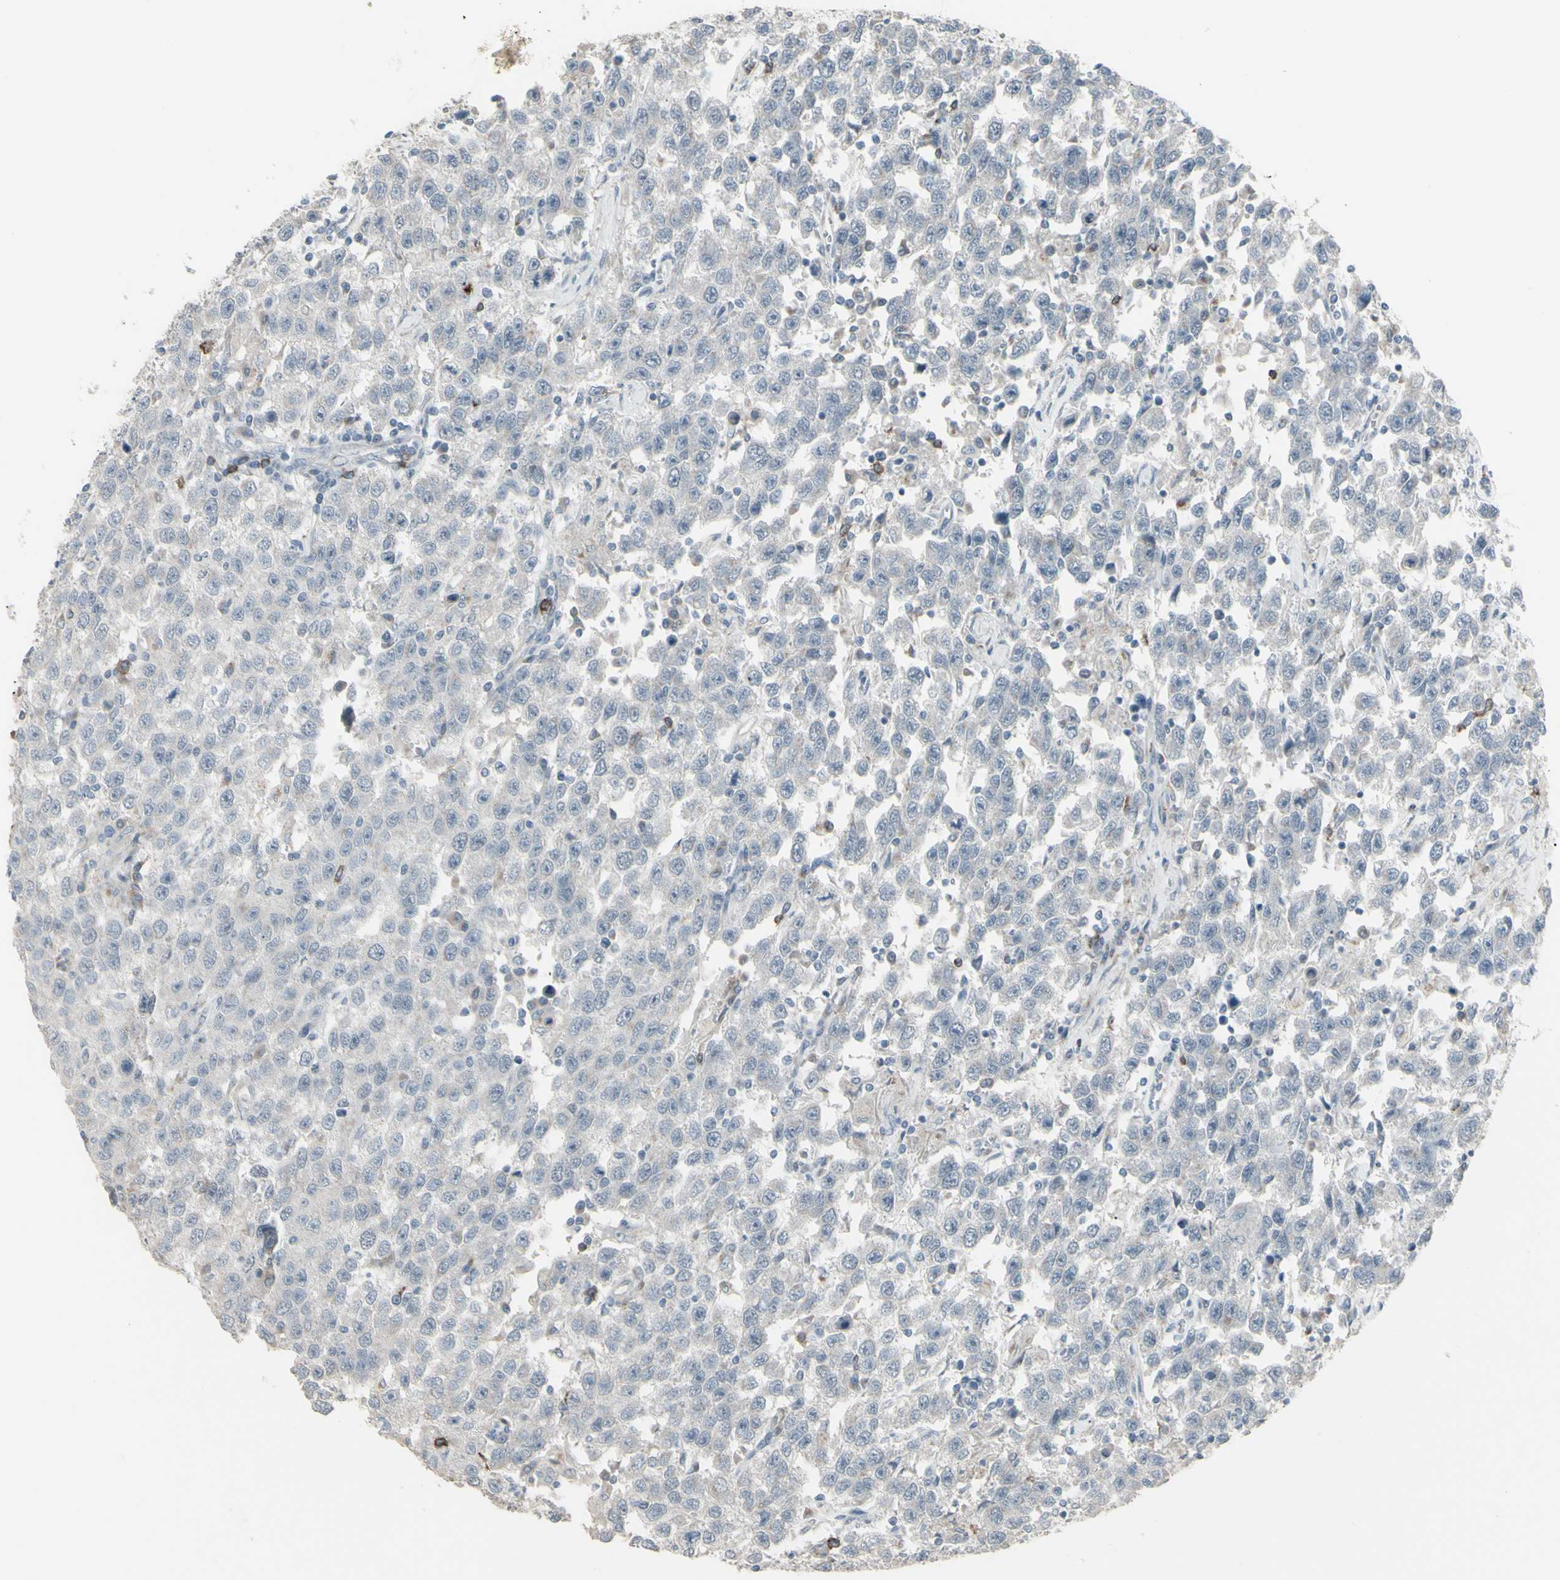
{"staining": {"intensity": "negative", "quantity": "none", "location": "none"}, "tissue": "testis cancer", "cell_type": "Tumor cells", "image_type": "cancer", "snomed": [{"axis": "morphology", "description": "Seminoma, NOS"}, {"axis": "topography", "description": "Testis"}], "caption": "An IHC image of seminoma (testis) is shown. There is no staining in tumor cells of seminoma (testis).", "gene": "CD79B", "patient": {"sex": "male", "age": 41}}